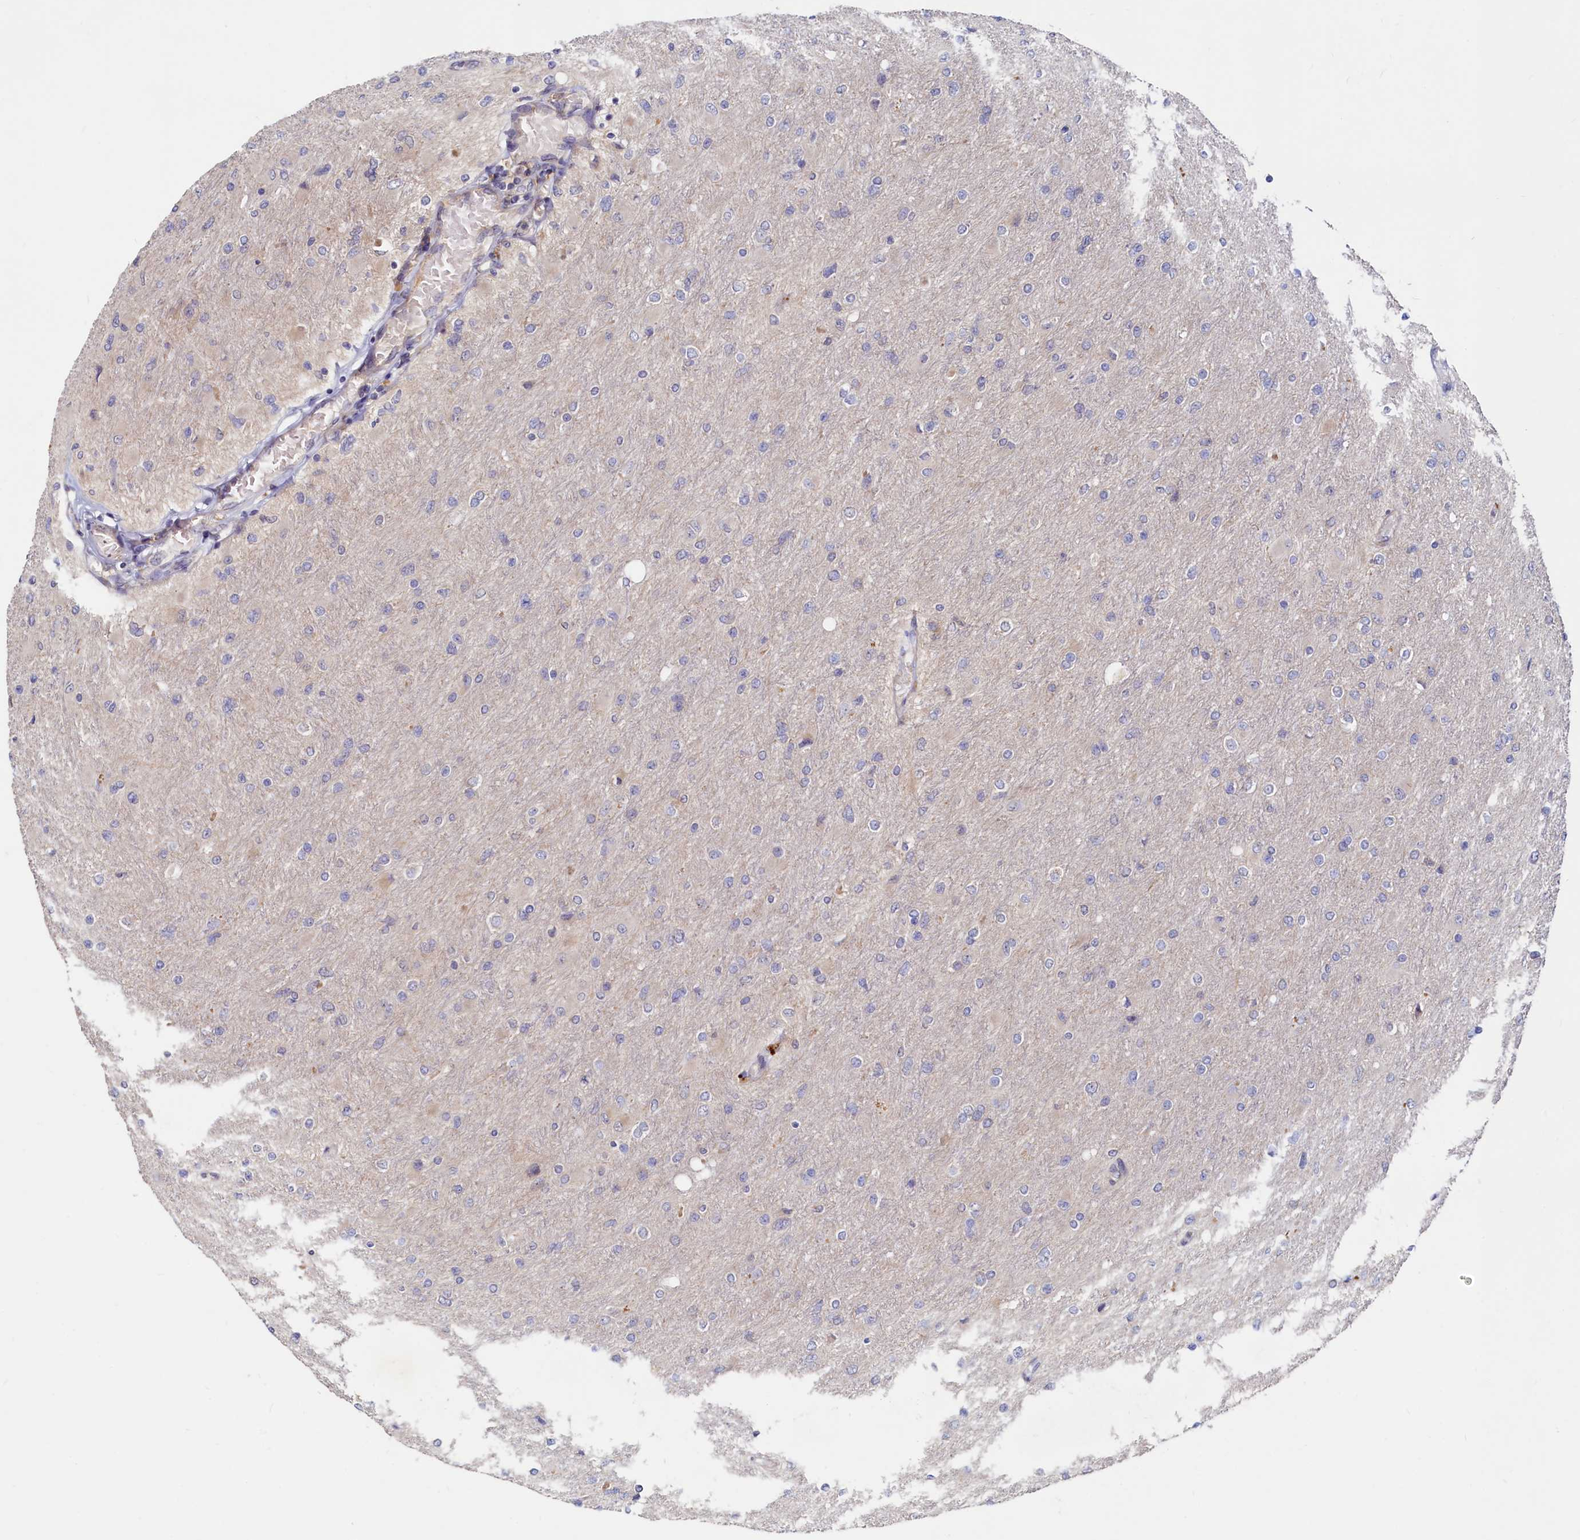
{"staining": {"intensity": "negative", "quantity": "none", "location": "none"}, "tissue": "glioma", "cell_type": "Tumor cells", "image_type": "cancer", "snomed": [{"axis": "morphology", "description": "Glioma, malignant, High grade"}, {"axis": "topography", "description": "Cerebral cortex"}], "caption": "DAB (3,3'-diaminobenzidine) immunohistochemical staining of human glioma displays no significant expression in tumor cells.", "gene": "RGS7BP", "patient": {"sex": "female", "age": 36}}